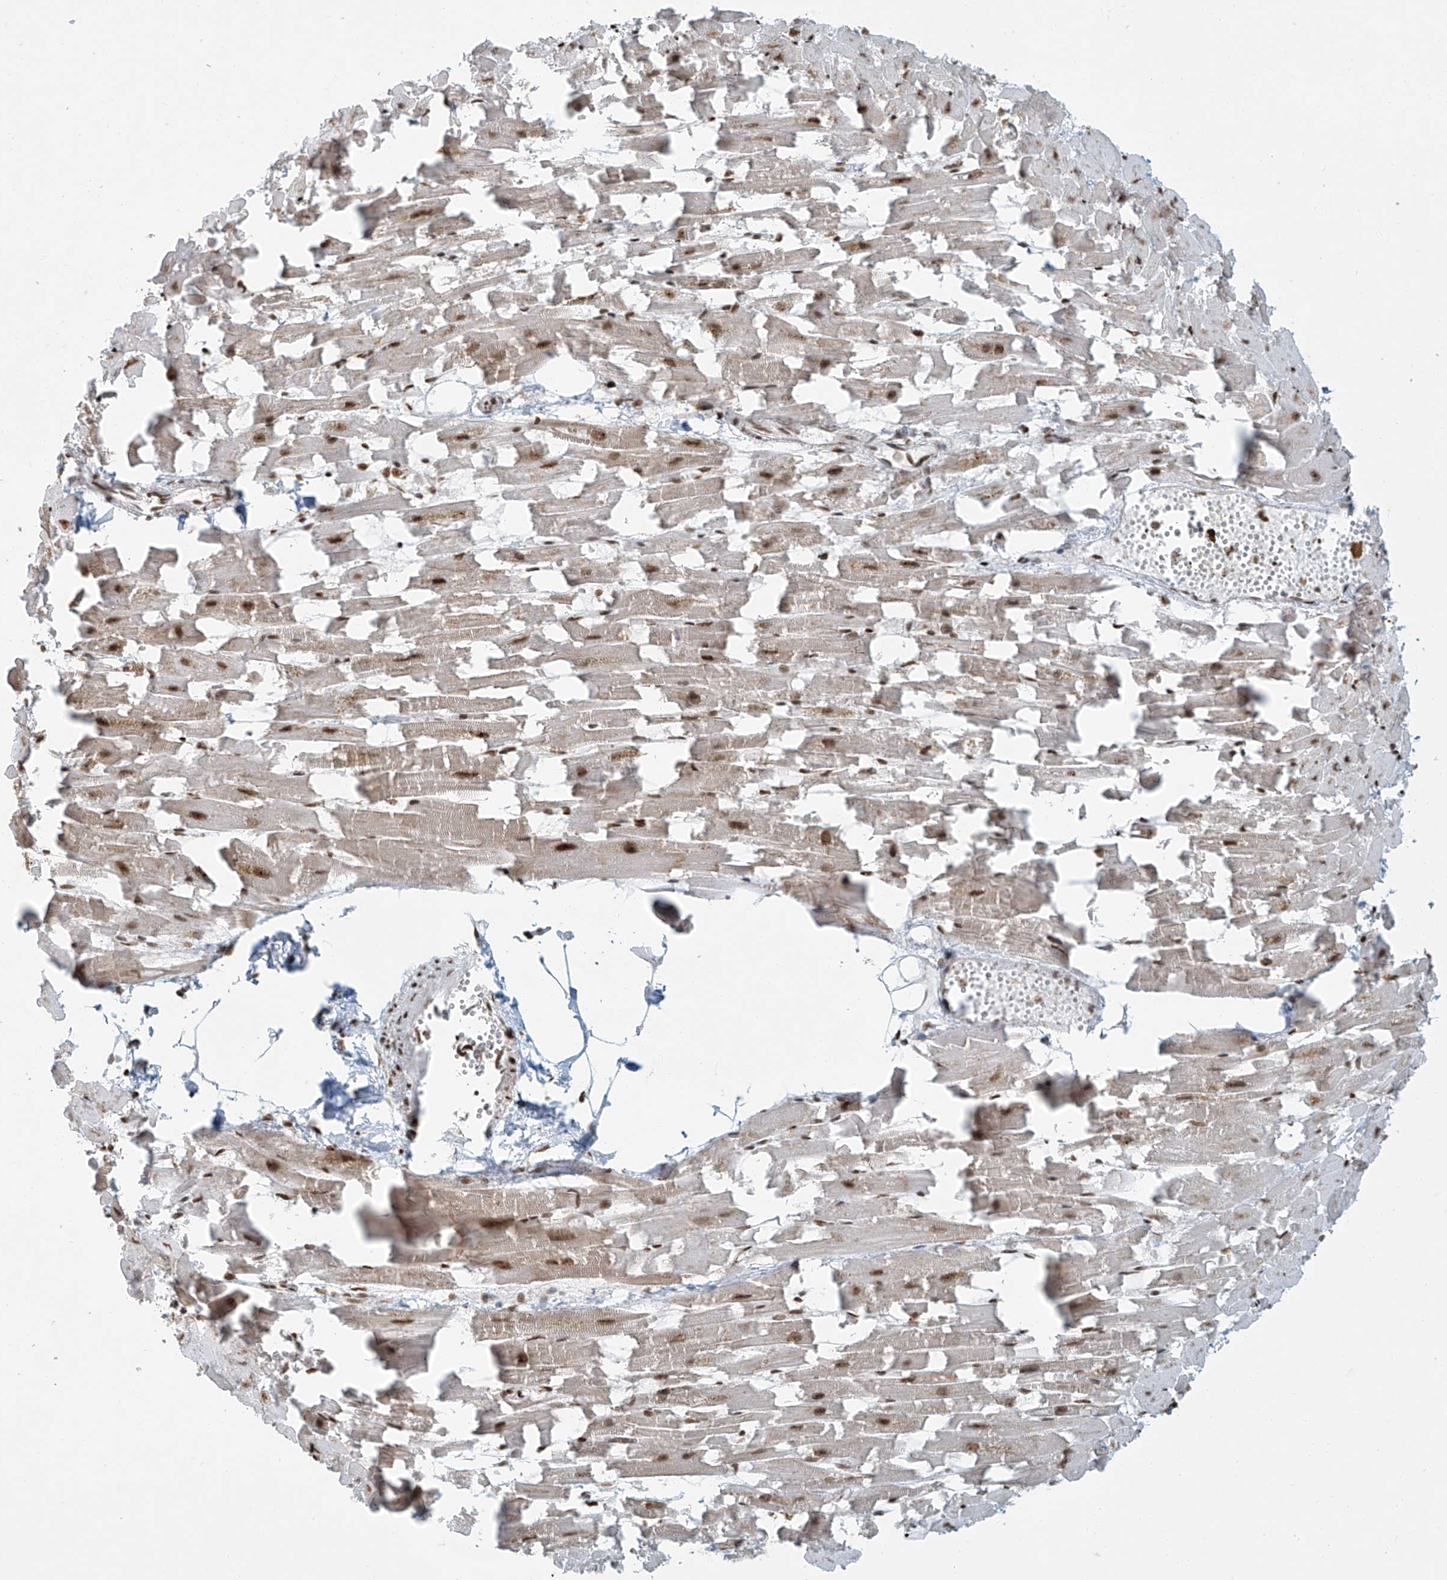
{"staining": {"intensity": "strong", "quantity": ">75%", "location": "nuclear"}, "tissue": "heart muscle", "cell_type": "Cardiomyocytes", "image_type": "normal", "snomed": [{"axis": "morphology", "description": "Normal tissue, NOS"}, {"axis": "topography", "description": "Heart"}], "caption": "A brown stain shows strong nuclear staining of a protein in cardiomyocytes of benign human heart muscle.", "gene": "FAM193B", "patient": {"sex": "female", "age": 64}}